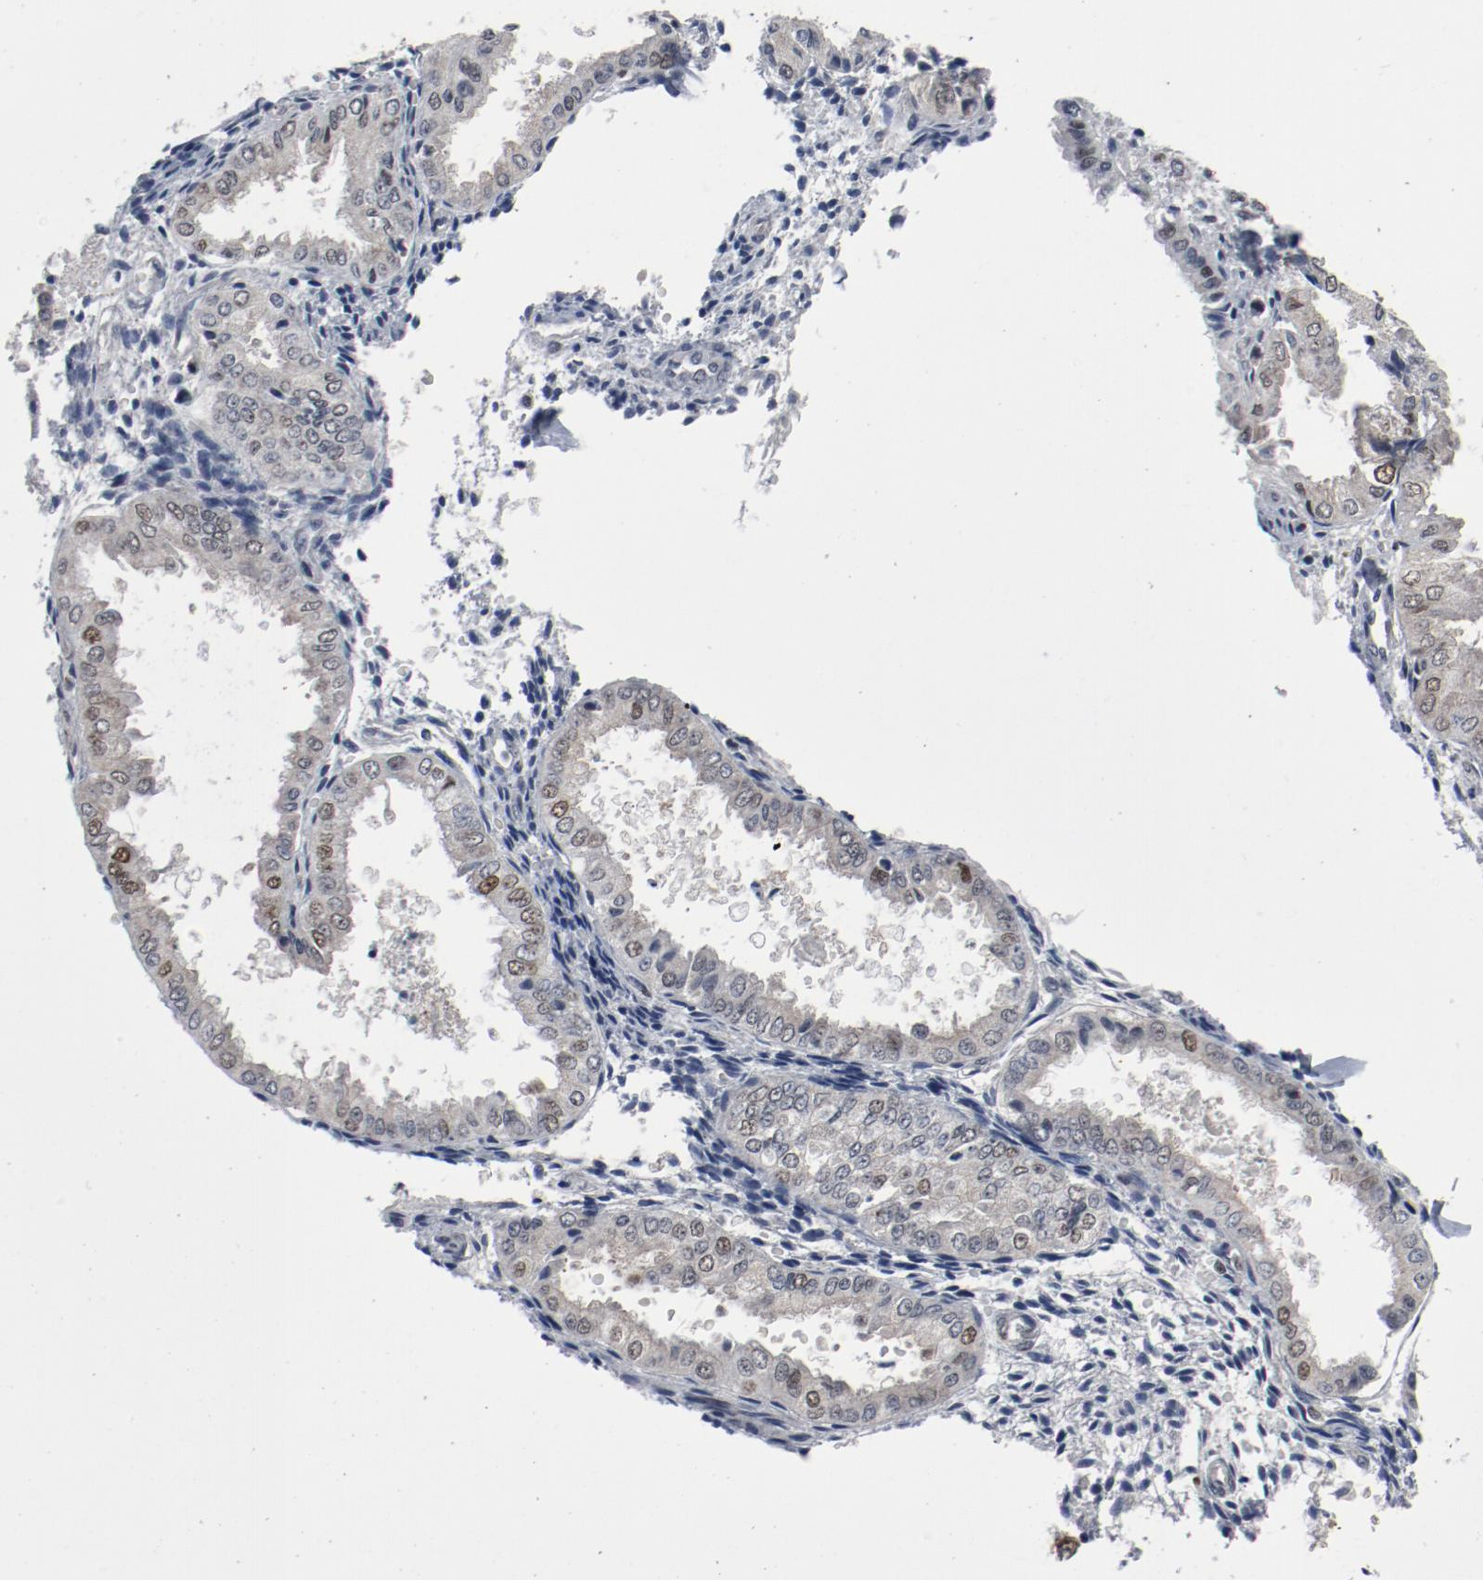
{"staining": {"intensity": "moderate", "quantity": ">75%", "location": "nuclear"}, "tissue": "endometrium", "cell_type": "Cells in endometrial stroma", "image_type": "normal", "snomed": [{"axis": "morphology", "description": "Normal tissue, NOS"}, {"axis": "topography", "description": "Endometrium"}], "caption": "A high-resolution histopathology image shows immunohistochemistry (IHC) staining of benign endometrium, which reveals moderate nuclear positivity in approximately >75% of cells in endometrial stroma.", "gene": "JMJD6", "patient": {"sex": "female", "age": 33}}